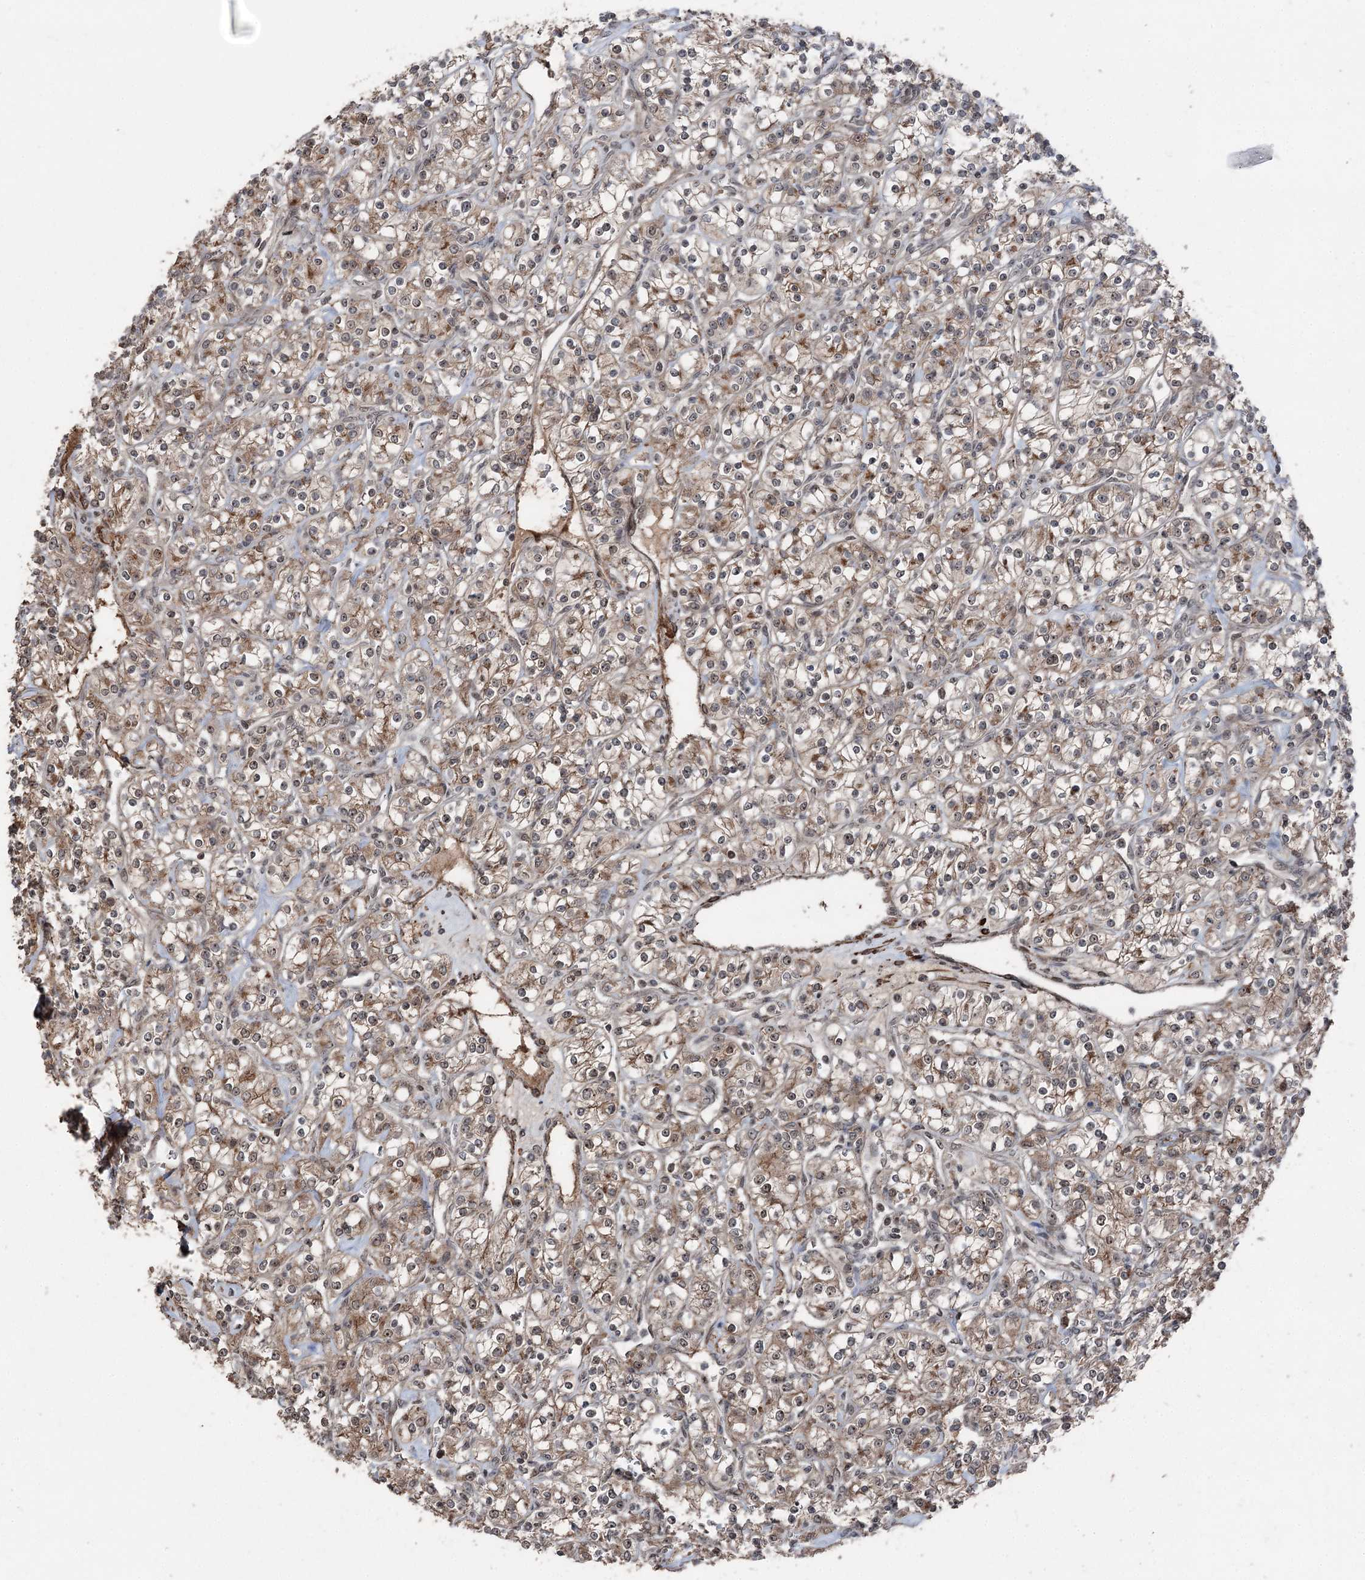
{"staining": {"intensity": "weak", "quantity": ">75%", "location": "cytoplasmic/membranous,nuclear"}, "tissue": "renal cancer", "cell_type": "Tumor cells", "image_type": "cancer", "snomed": [{"axis": "morphology", "description": "Adenocarcinoma, NOS"}, {"axis": "topography", "description": "Kidney"}], "caption": "Immunohistochemistry micrograph of neoplastic tissue: renal cancer (adenocarcinoma) stained using immunohistochemistry demonstrates low levels of weak protein expression localized specifically in the cytoplasmic/membranous and nuclear of tumor cells, appearing as a cytoplasmic/membranous and nuclear brown color.", "gene": "CCDC82", "patient": {"sex": "male", "age": 77}}